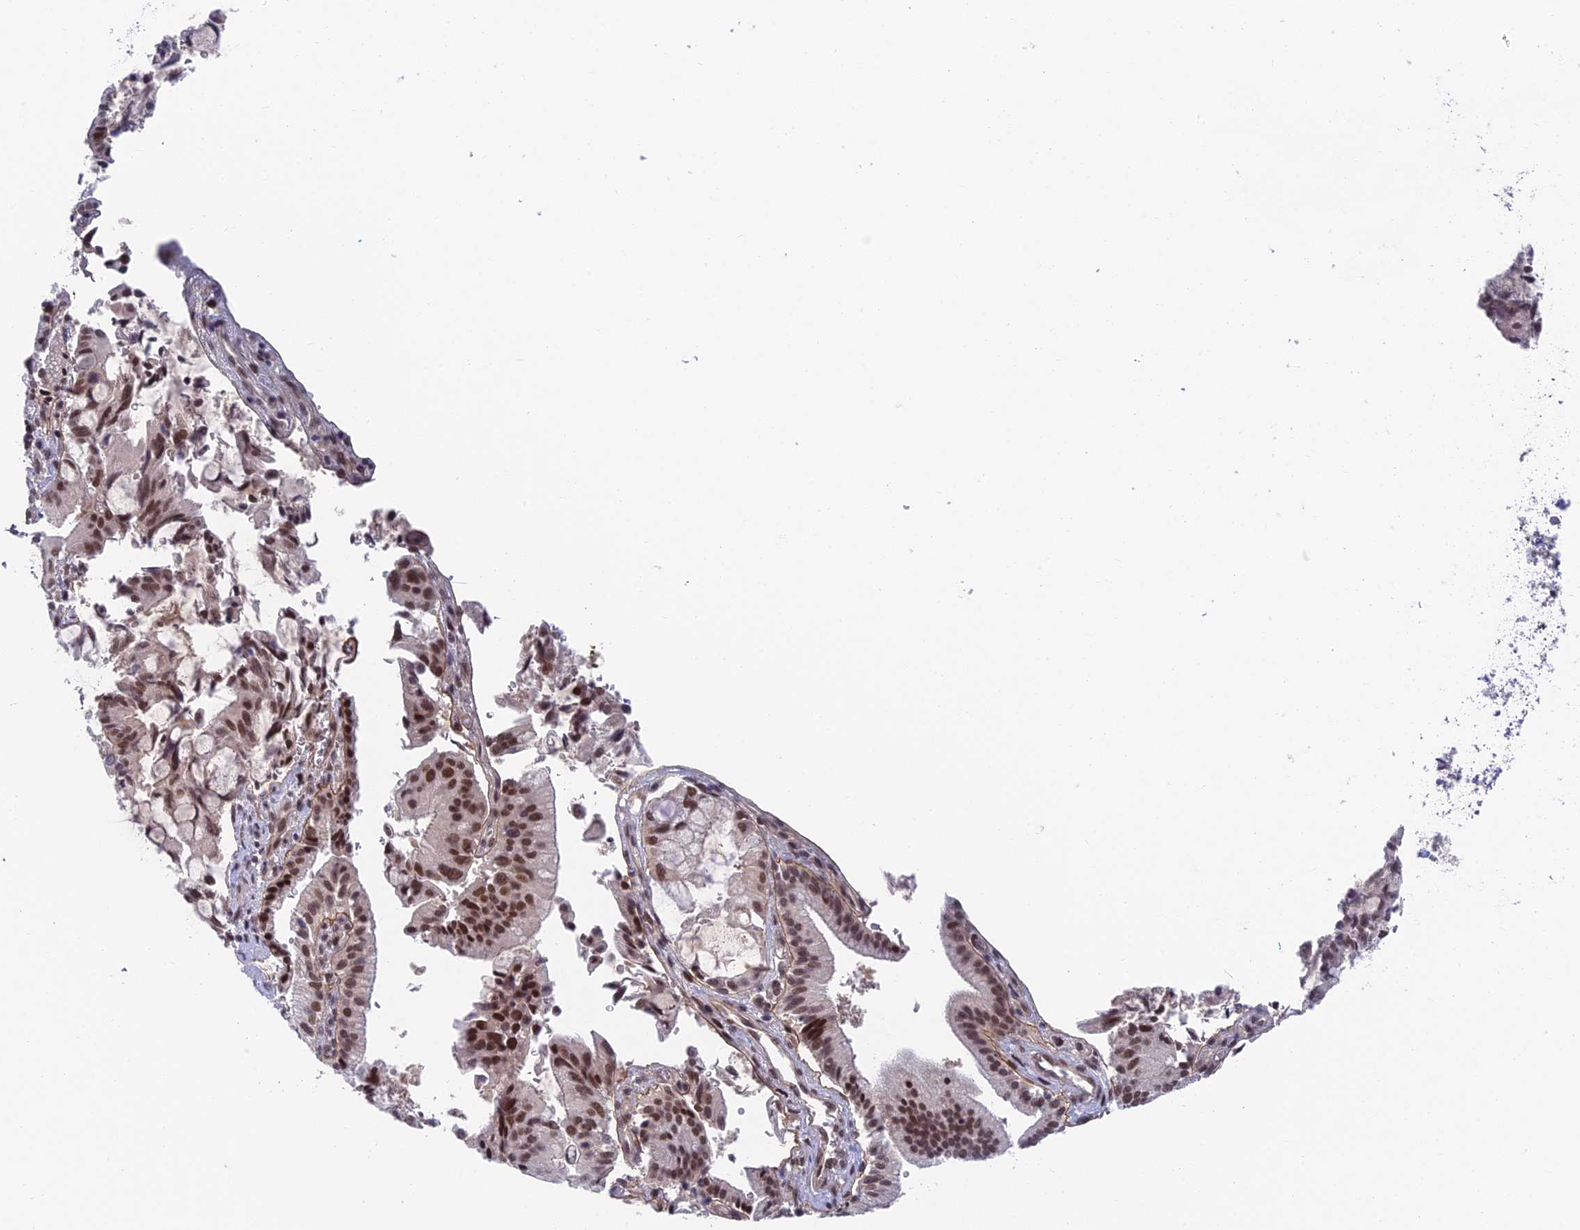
{"staining": {"intensity": "strong", "quantity": ">75%", "location": "nuclear"}, "tissue": "pancreatic cancer", "cell_type": "Tumor cells", "image_type": "cancer", "snomed": [{"axis": "morphology", "description": "Adenocarcinoma, NOS"}, {"axis": "topography", "description": "Pancreas"}], "caption": "Strong nuclear positivity is present in about >75% of tumor cells in pancreatic cancer (adenocarcinoma).", "gene": "NSMCE1", "patient": {"sex": "male", "age": 68}}